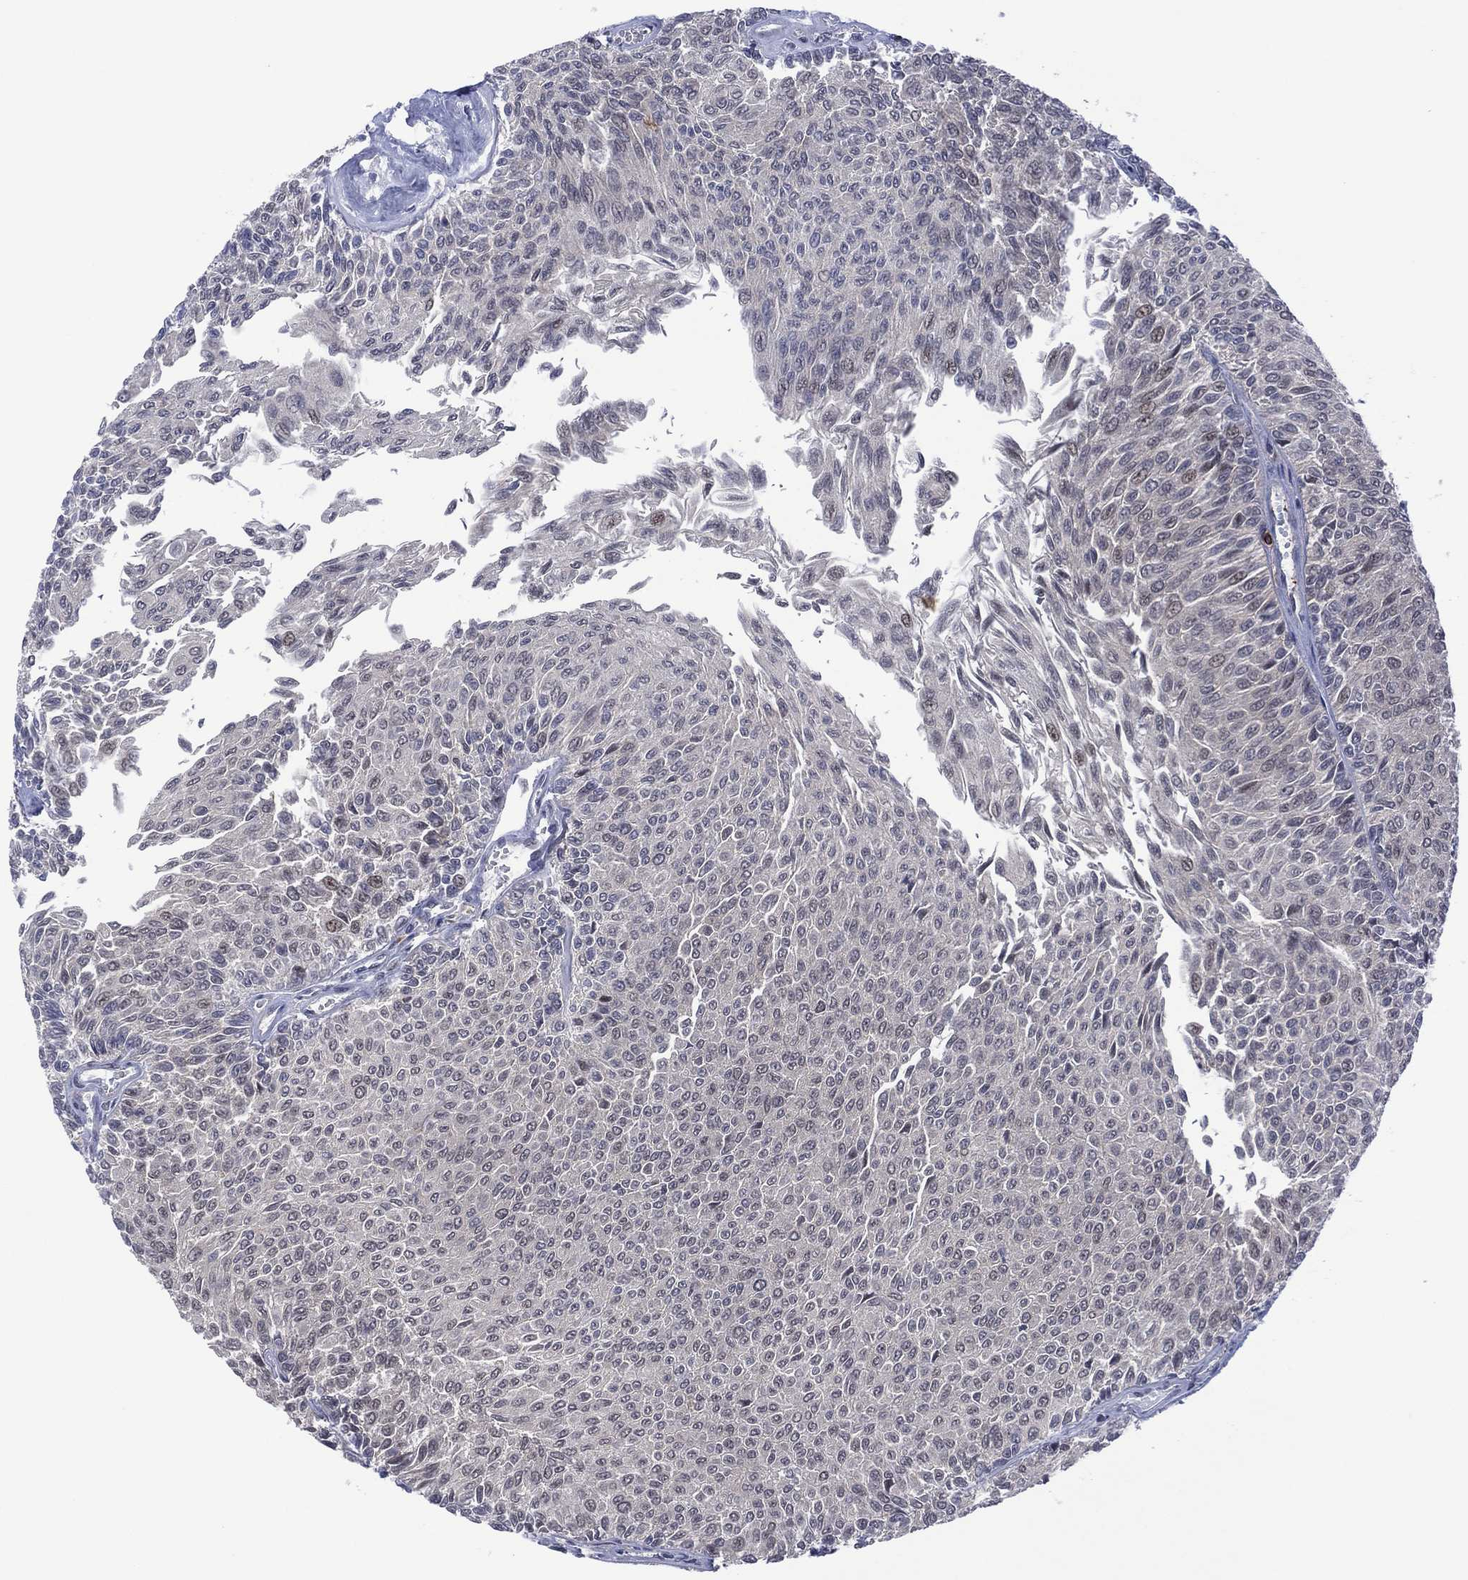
{"staining": {"intensity": "negative", "quantity": "none", "location": "none"}, "tissue": "urothelial cancer", "cell_type": "Tumor cells", "image_type": "cancer", "snomed": [{"axis": "morphology", "description": "Urothelial carcinoma, Low grade"}, {"axis": "topography", "description": "Ureter, NOS"}, {"axis": "topography", "description": "Urinary bladder"}], "caption": "Immunohistochemistry of human urothelial cancer shows no staining in tumor cells.", "gene": "DPP4", "patient": {"sex": "male", "age": 78}}